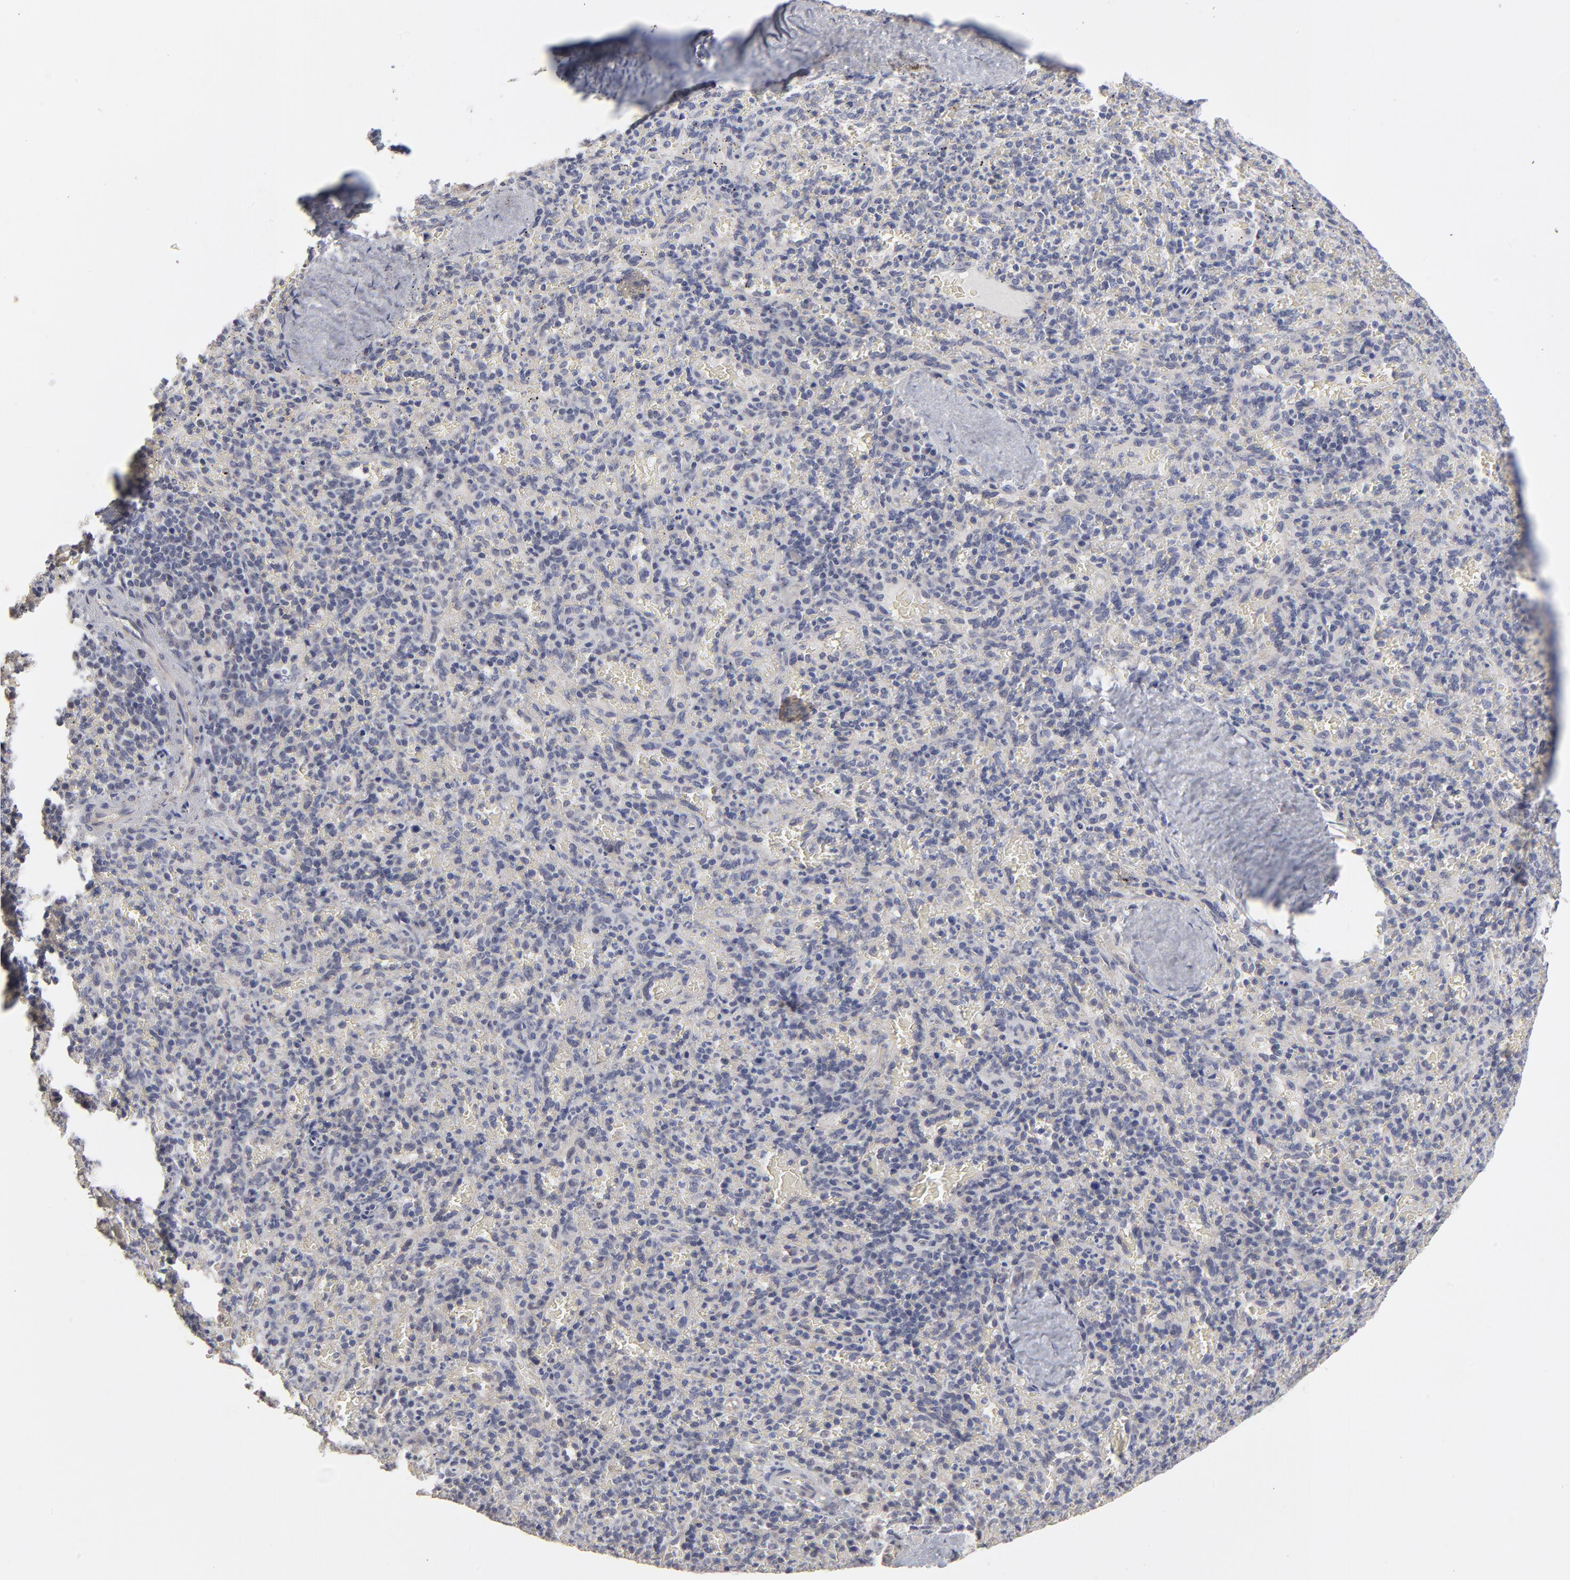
{"staining": {"intensity": "negative", "quantity": "none", "location": "none"}, "tissue": "spleen", "cell_type": "Cells in red pulp", "image_type": "normal", "snomed": [{"axis": "morphology", "description": "Normal tissue, NOS"}, {"axis": "topography", "description": "Spleen"}], "caption": "IHC micrograph of benign spleen: human spleen stained with DAB (3,3'-diaminobenzidine) displays no significant protein staining in cells in red pulp. (DAB (3,3'-diaminobenzidine) immunohistochemistry (IHC) visualized using brightfield microscopy, high magnification).", "gene": "MAGEA10", "patient": {"sex": "female", "age": 50}}